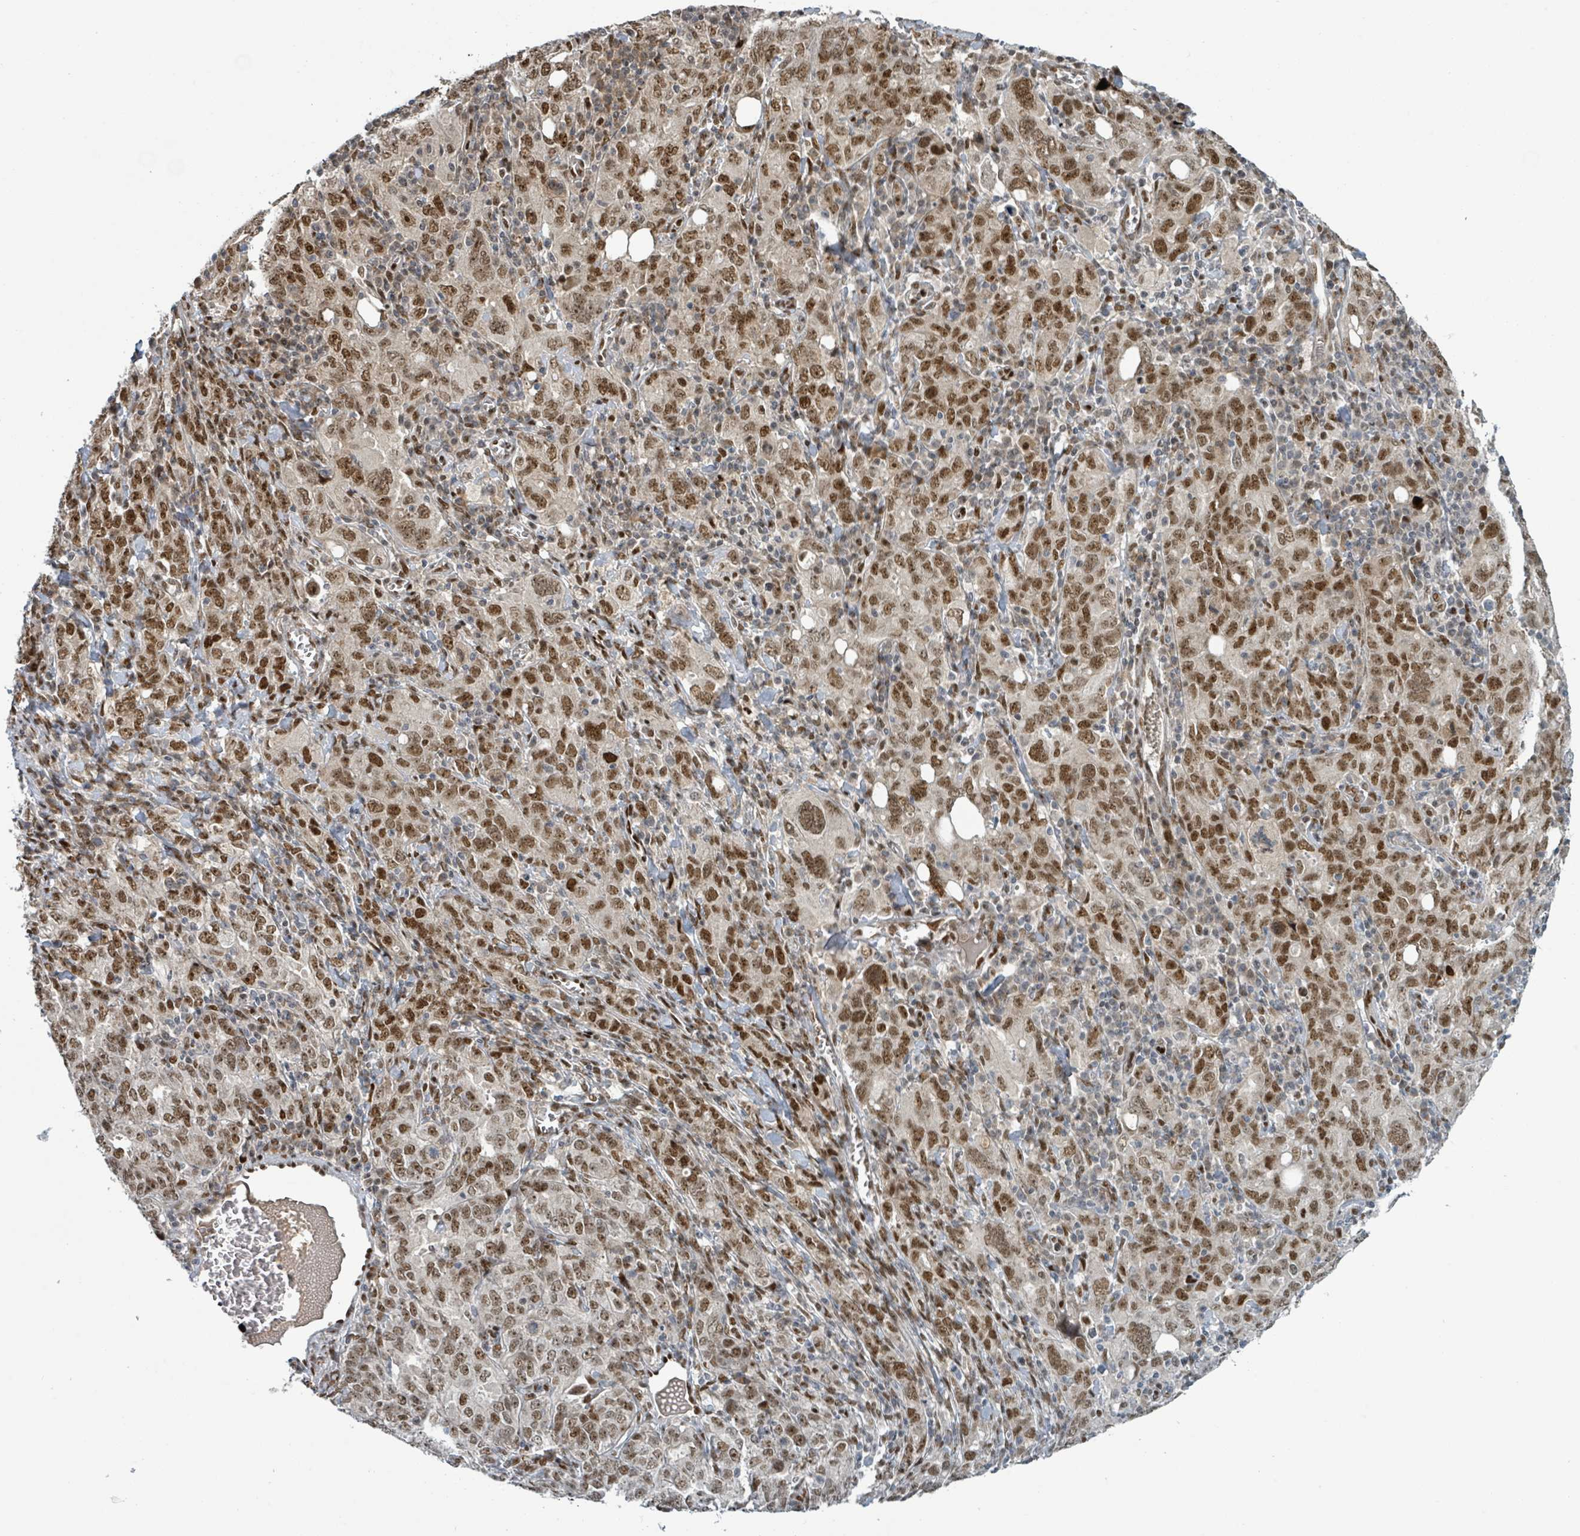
{"staining": {"intensity": "moderate", "quantity": ">75%", "location": "nuclear"}, "tissue": "ovarian cancer", "cell_type": "Tumor cells", "image_type": "cancer", "snomed": [{"axis": "morphology", "description": "Carcinoma, endometroid"}, {"axis": "topography", "description": "Ovary"}], "caption": "Tumor cells show medium levels of moderate nuclear positivity in approximately >75% of cells in human ovarian cancer.", "gene": "KLF3", "patient": {"sex": "female", "age": 62}}